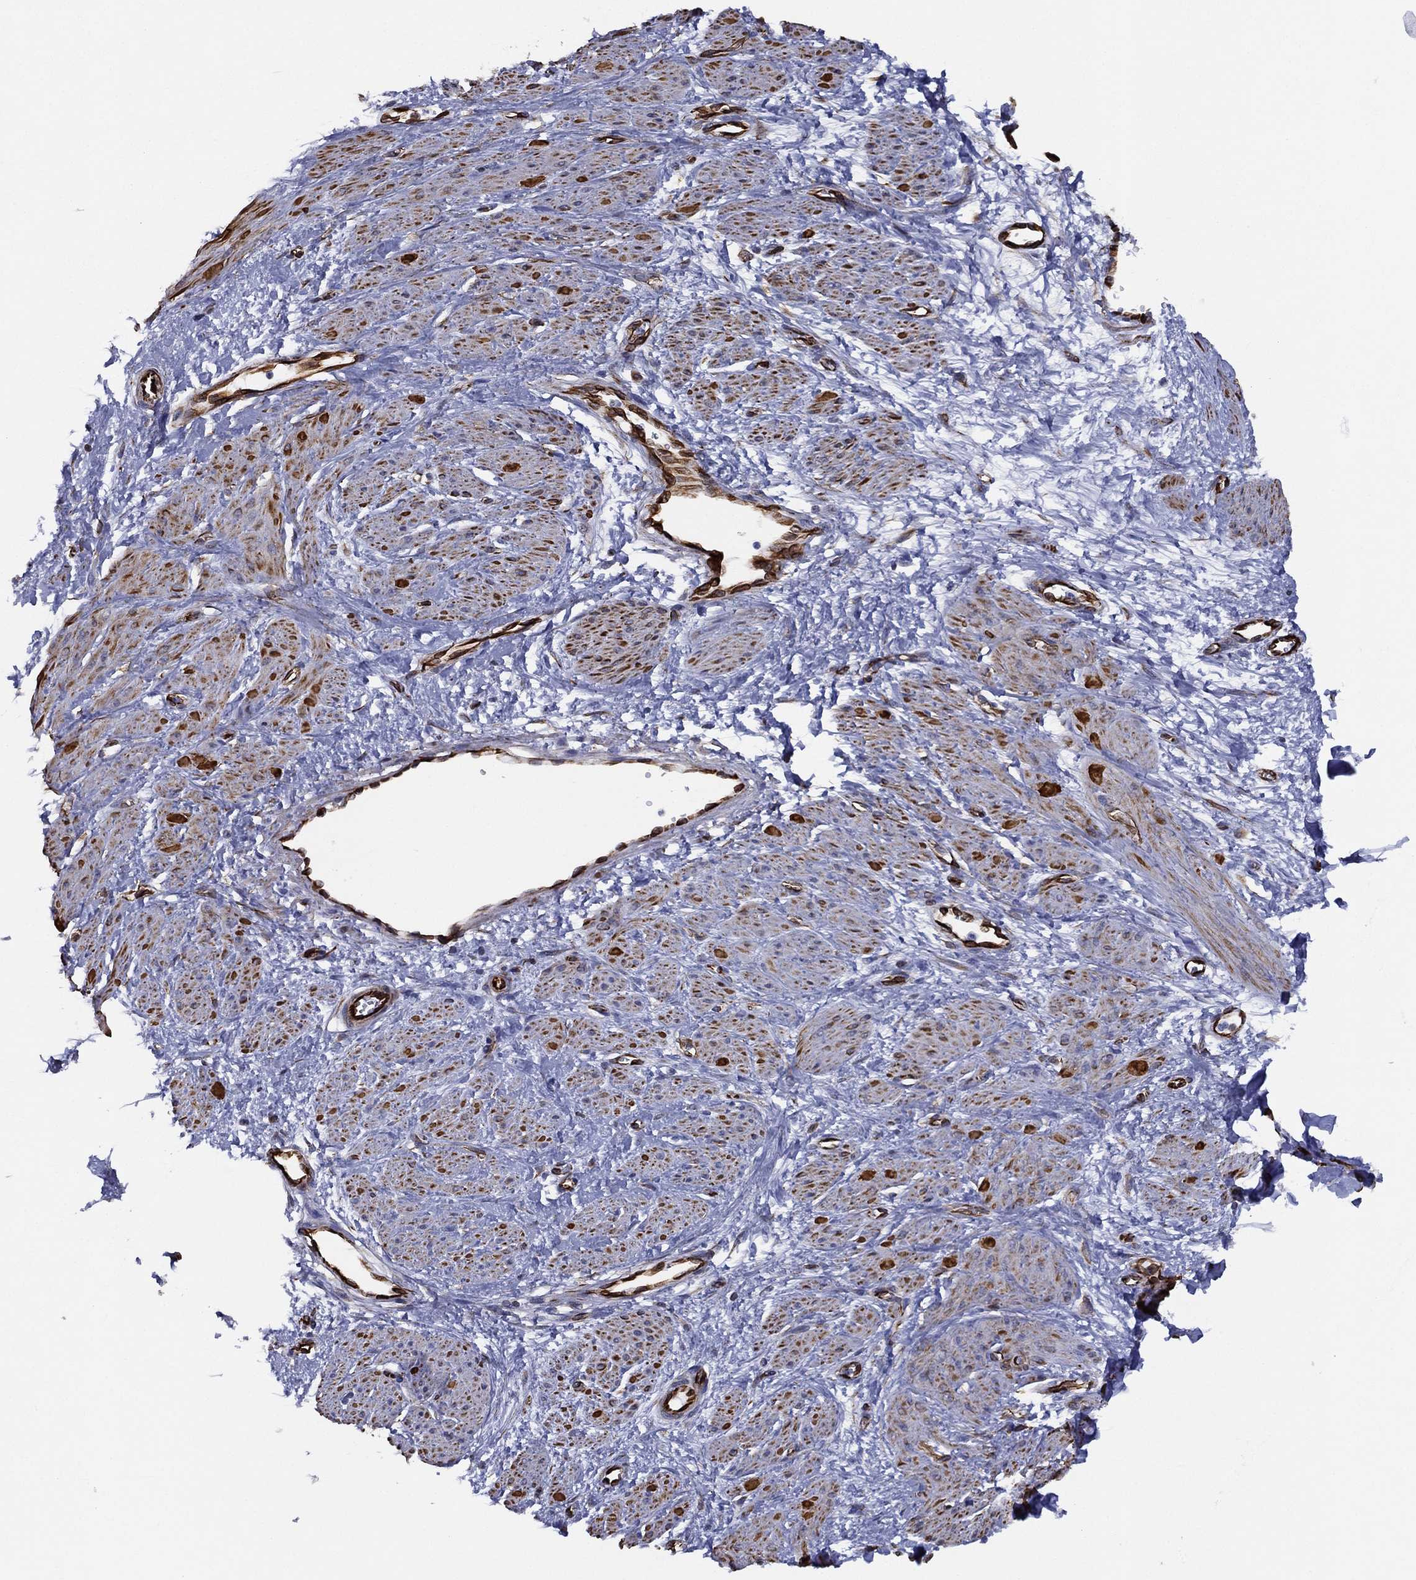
{"staining": {"intensity": "moderate", "quantity": "25%-75%", "location": "cytoplasmic/membranous"}, "tissue": "smooth muscle", "cell_type": "Smooth muscle cells", "image_type": "normal", "snomed": [{"axis": "morphology", "description": "Normal tissue, NOS"}, {"axis": "topography", "description": "Smooth muscle"}, {"axis": "topography", "description": "Uterus"}], "caption": "Smooth muscle stained with a brown dye reveals moderate cytoplasmic/membranous positive positivity in about 25%-75% of smooth muscle cells.", "gene": "MAS1", "patient": {"sex": "female", "age": 39}}